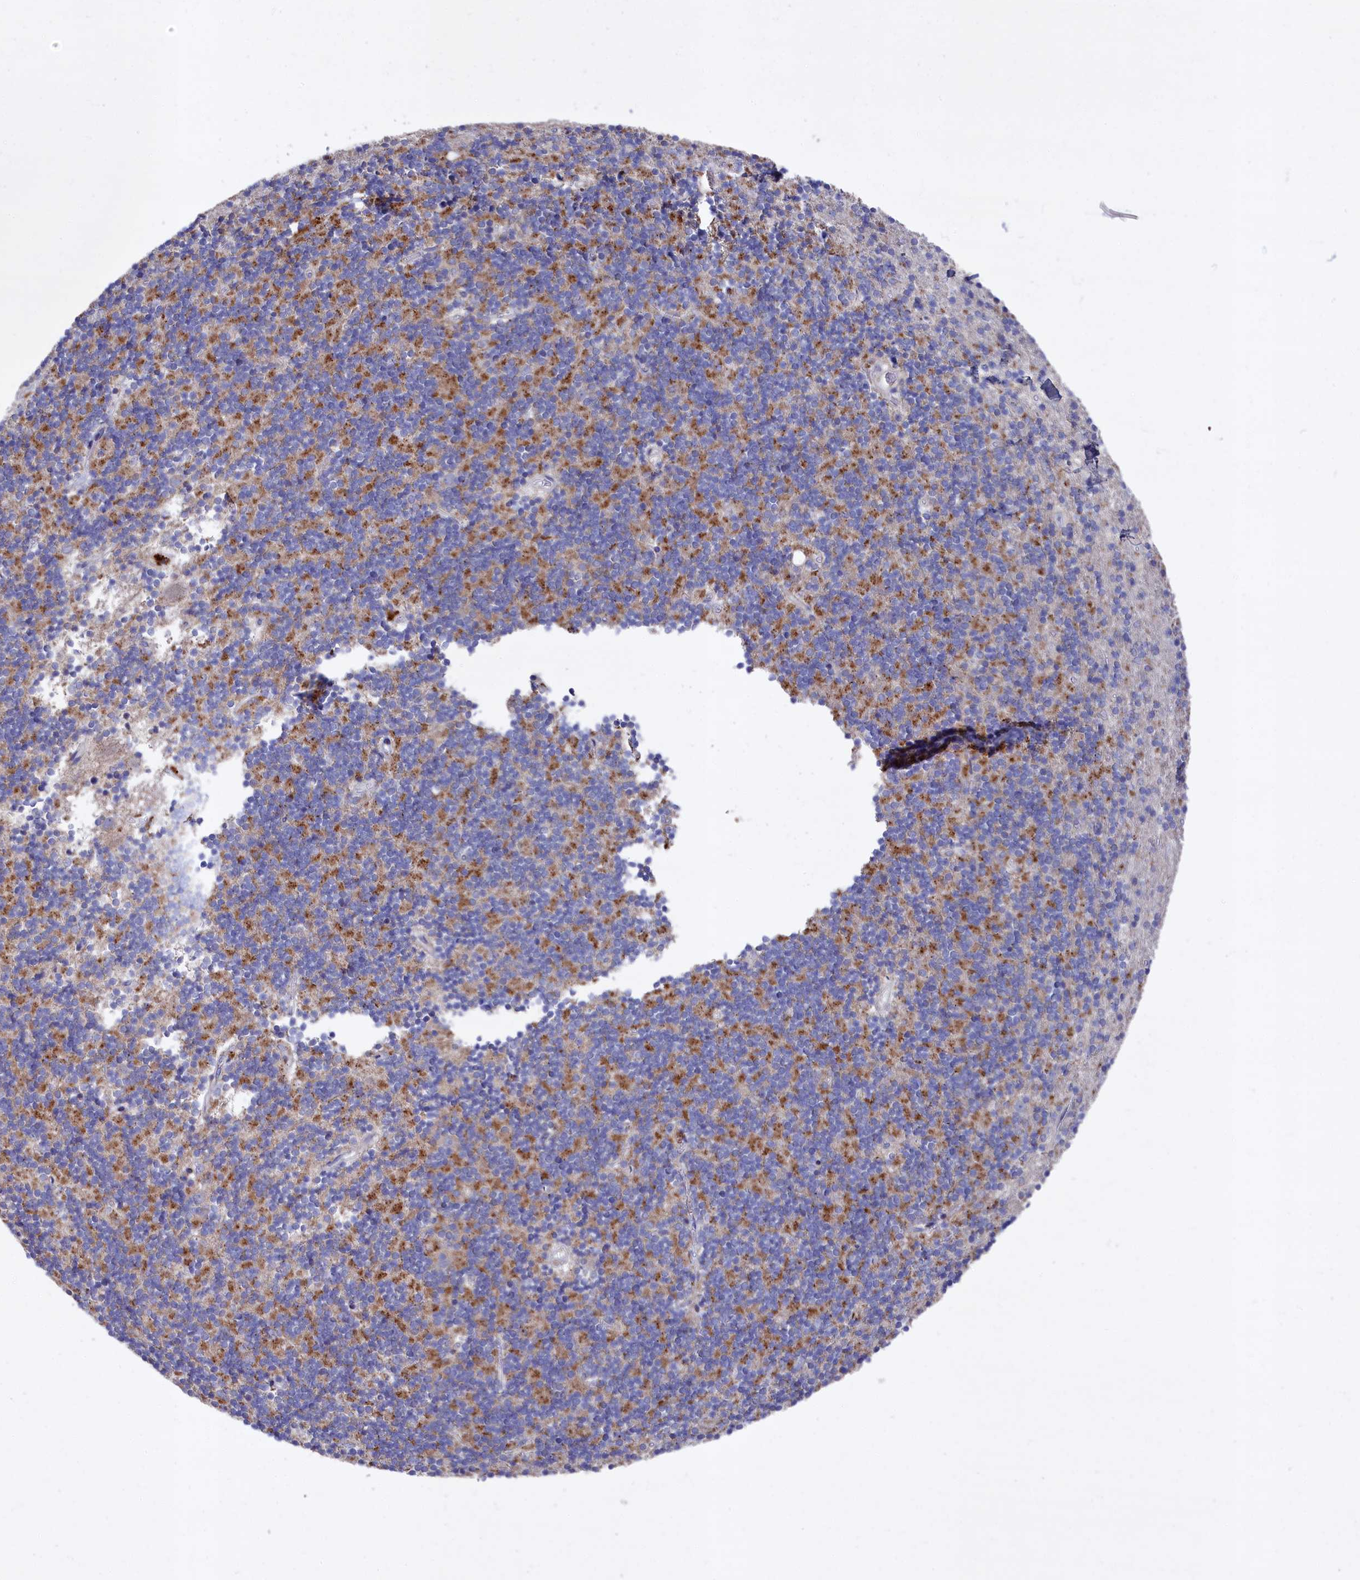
{"staining": {"intensity": "moderate", "quantity": "25%-75%", "location": "cytoplasmic/membranous"}, "tissue": "cerebellum", "cell_type": "Cells in granular layer", "image_type": "normal", "snomed": [{"axis": "morphology", "description": "Normal tissue, NOS"}, {"axis": "topography", "description": "Cerebellum"}], "caption": "Immunohistochemistry histopathology image of unremarkable cerebellum stained for a protein (brown), which shows medium levels of moderate cytoplasmic/membranous expression in approximately 25%-75% of cells in granular layer.", "gene": "GPR108", "patient": {"sex": "male", "age": 54}}